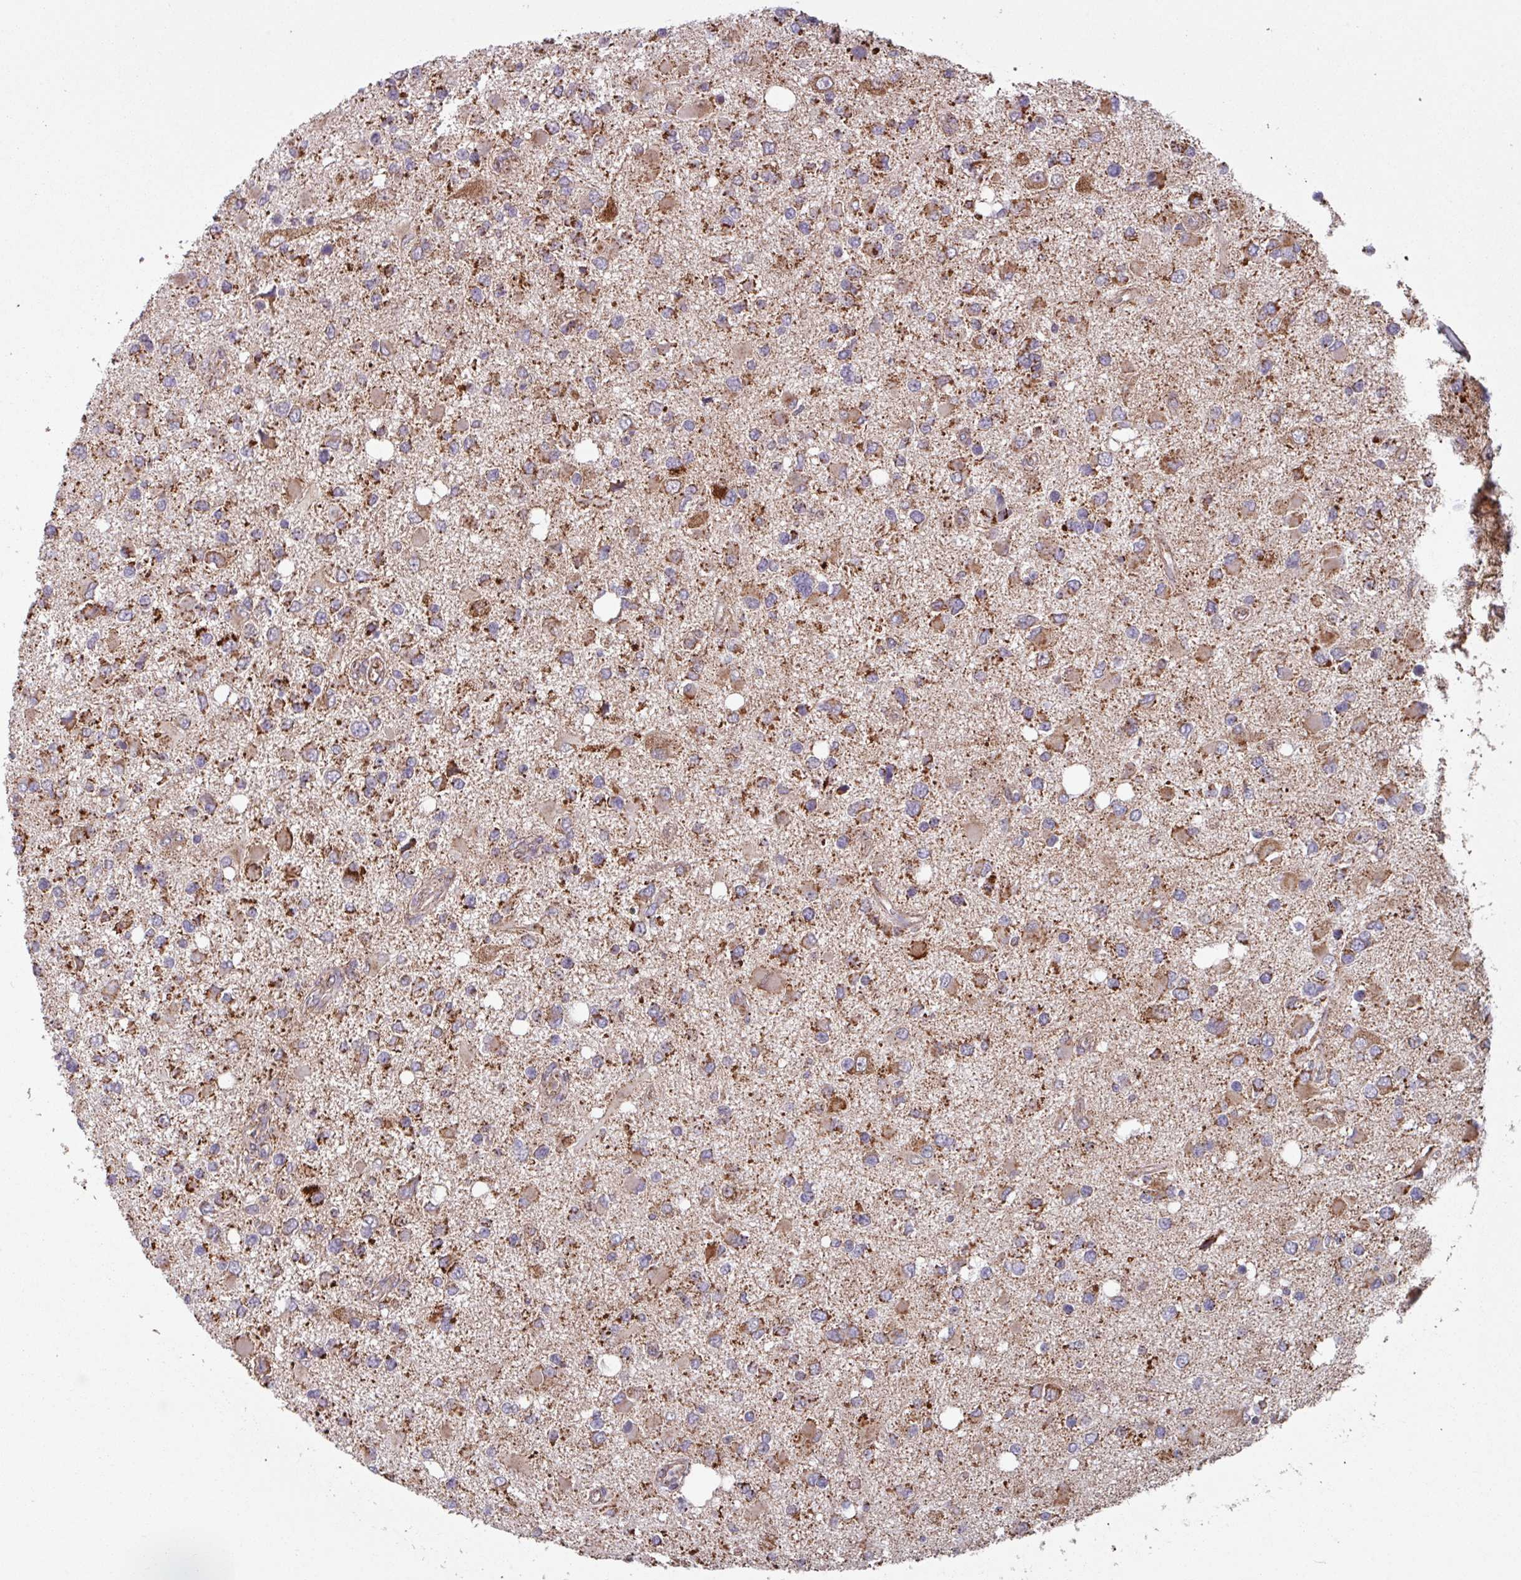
{"staining": {"intensity": "moderate", "quantity": ">75%", "location": "cytoplasmic/membranous"}, "tissue": "glioma", "cell_type": "Tumor cells", "image_type": "cancer", "snomed": [{"axis": "morphology", "description": "Glioma, malignant, High grade"}, {"axis": "topography", "description": "Brain"}], "caption": "An image of malignant glioma (high-grade) stained for a protein exhibits moderate cytoplasmic/membranous brown staining in tumor cells. The staining is performed using DAB (3,3'-diaminobenzidine) brown chromogen to label protein expression. The nuclei are counter-stained blue using hematoxylin.", "gene": "COX7C", "patient": {"sex": "male", "age": 53}}